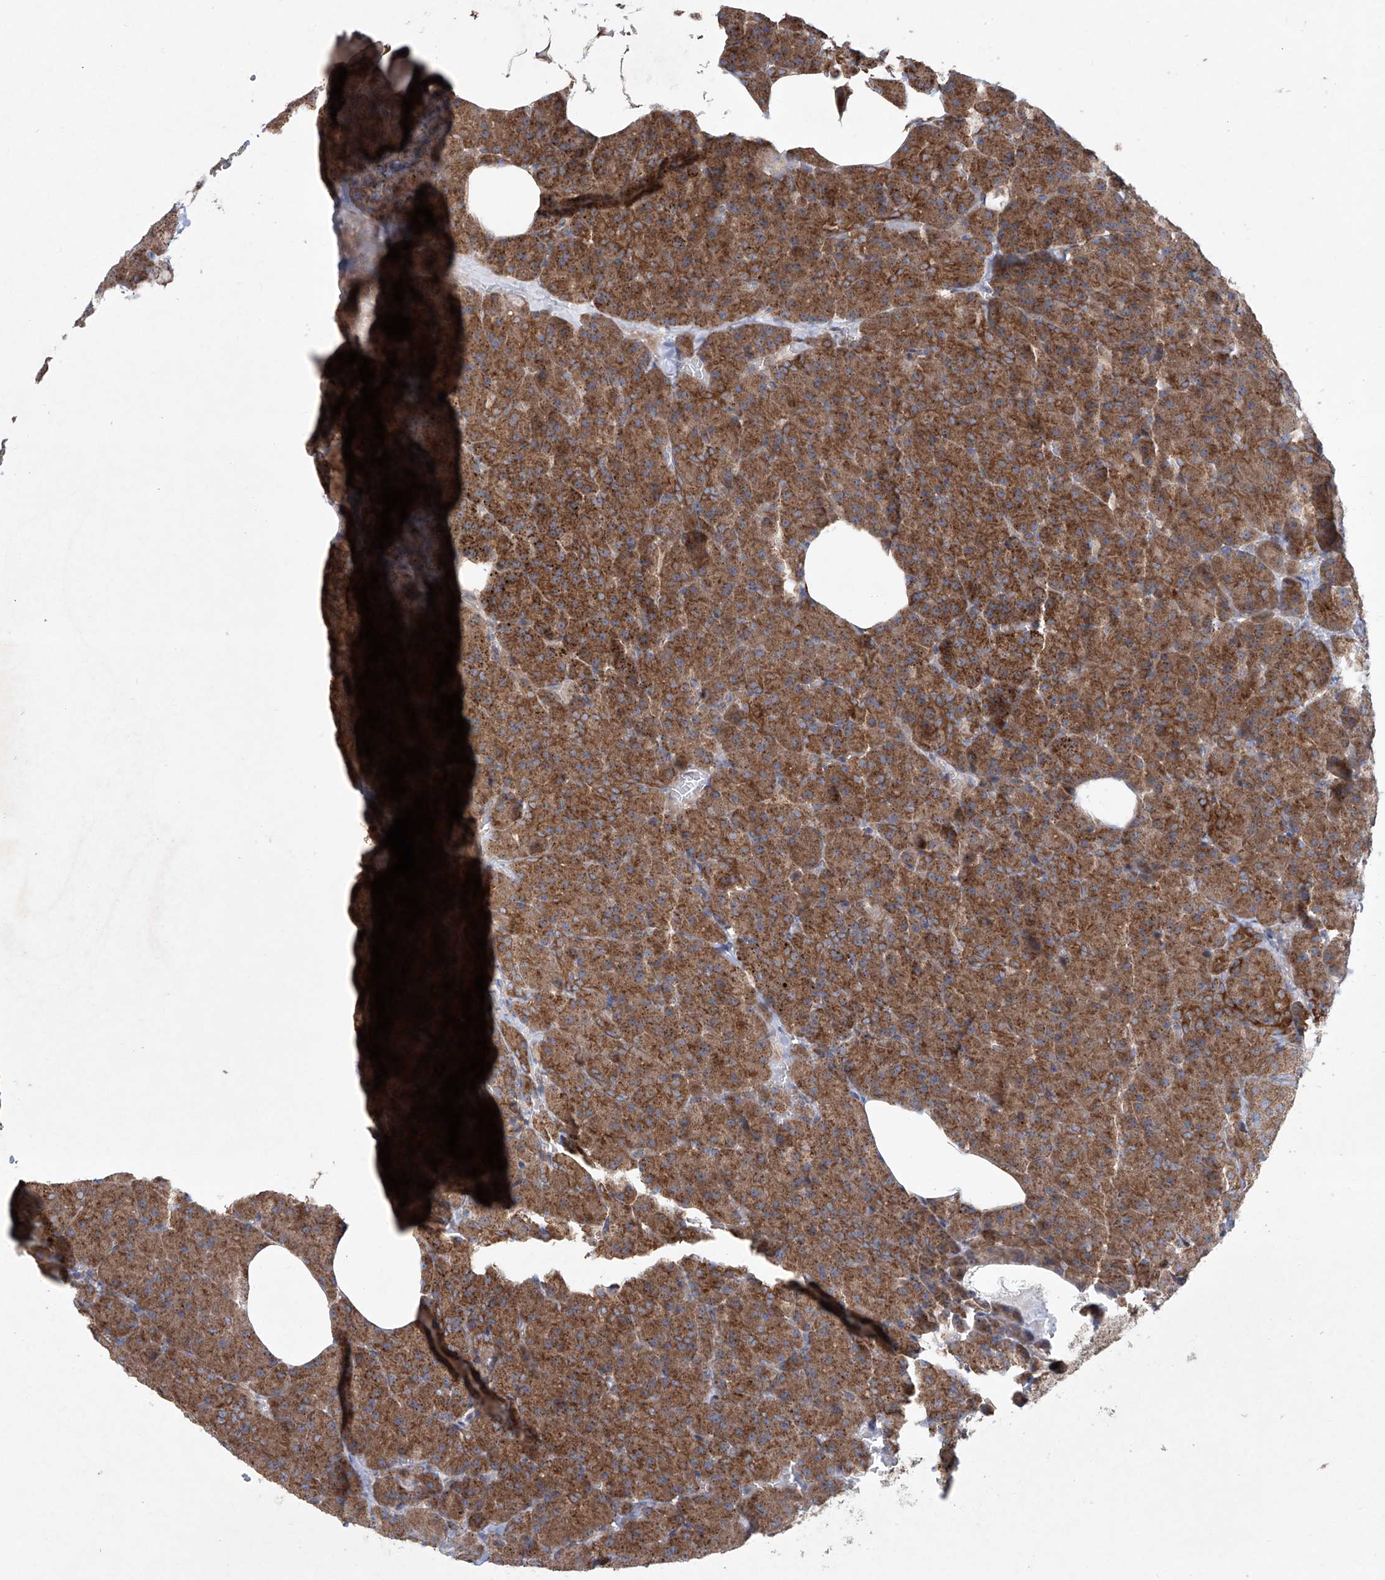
{"staining": {"intensity": "strong", "quantity": ">75%", "location": "cytoplasmic/membranous"}, "tissue": "pancreas", "cell_type": "Exocrine glandular cells", "image_type": "normal", "snomed": [{"axis": "morphology", "description": "Normal tissue, NOS"}, {"axis": "morphology", "description": "Carcinoid, malignant, NOS"}, {"axis": "topography", "description": "Pancreas"}], "caption": "The histopathology image displays immunohistochemical staining of unremarkable pancreas. There is strong cytoplasmic/membranous positivity is present in approximately >75% of exocrine glandular cells.", "gene": "KLC4", "patient": {"sex": "female", "age": 35}}